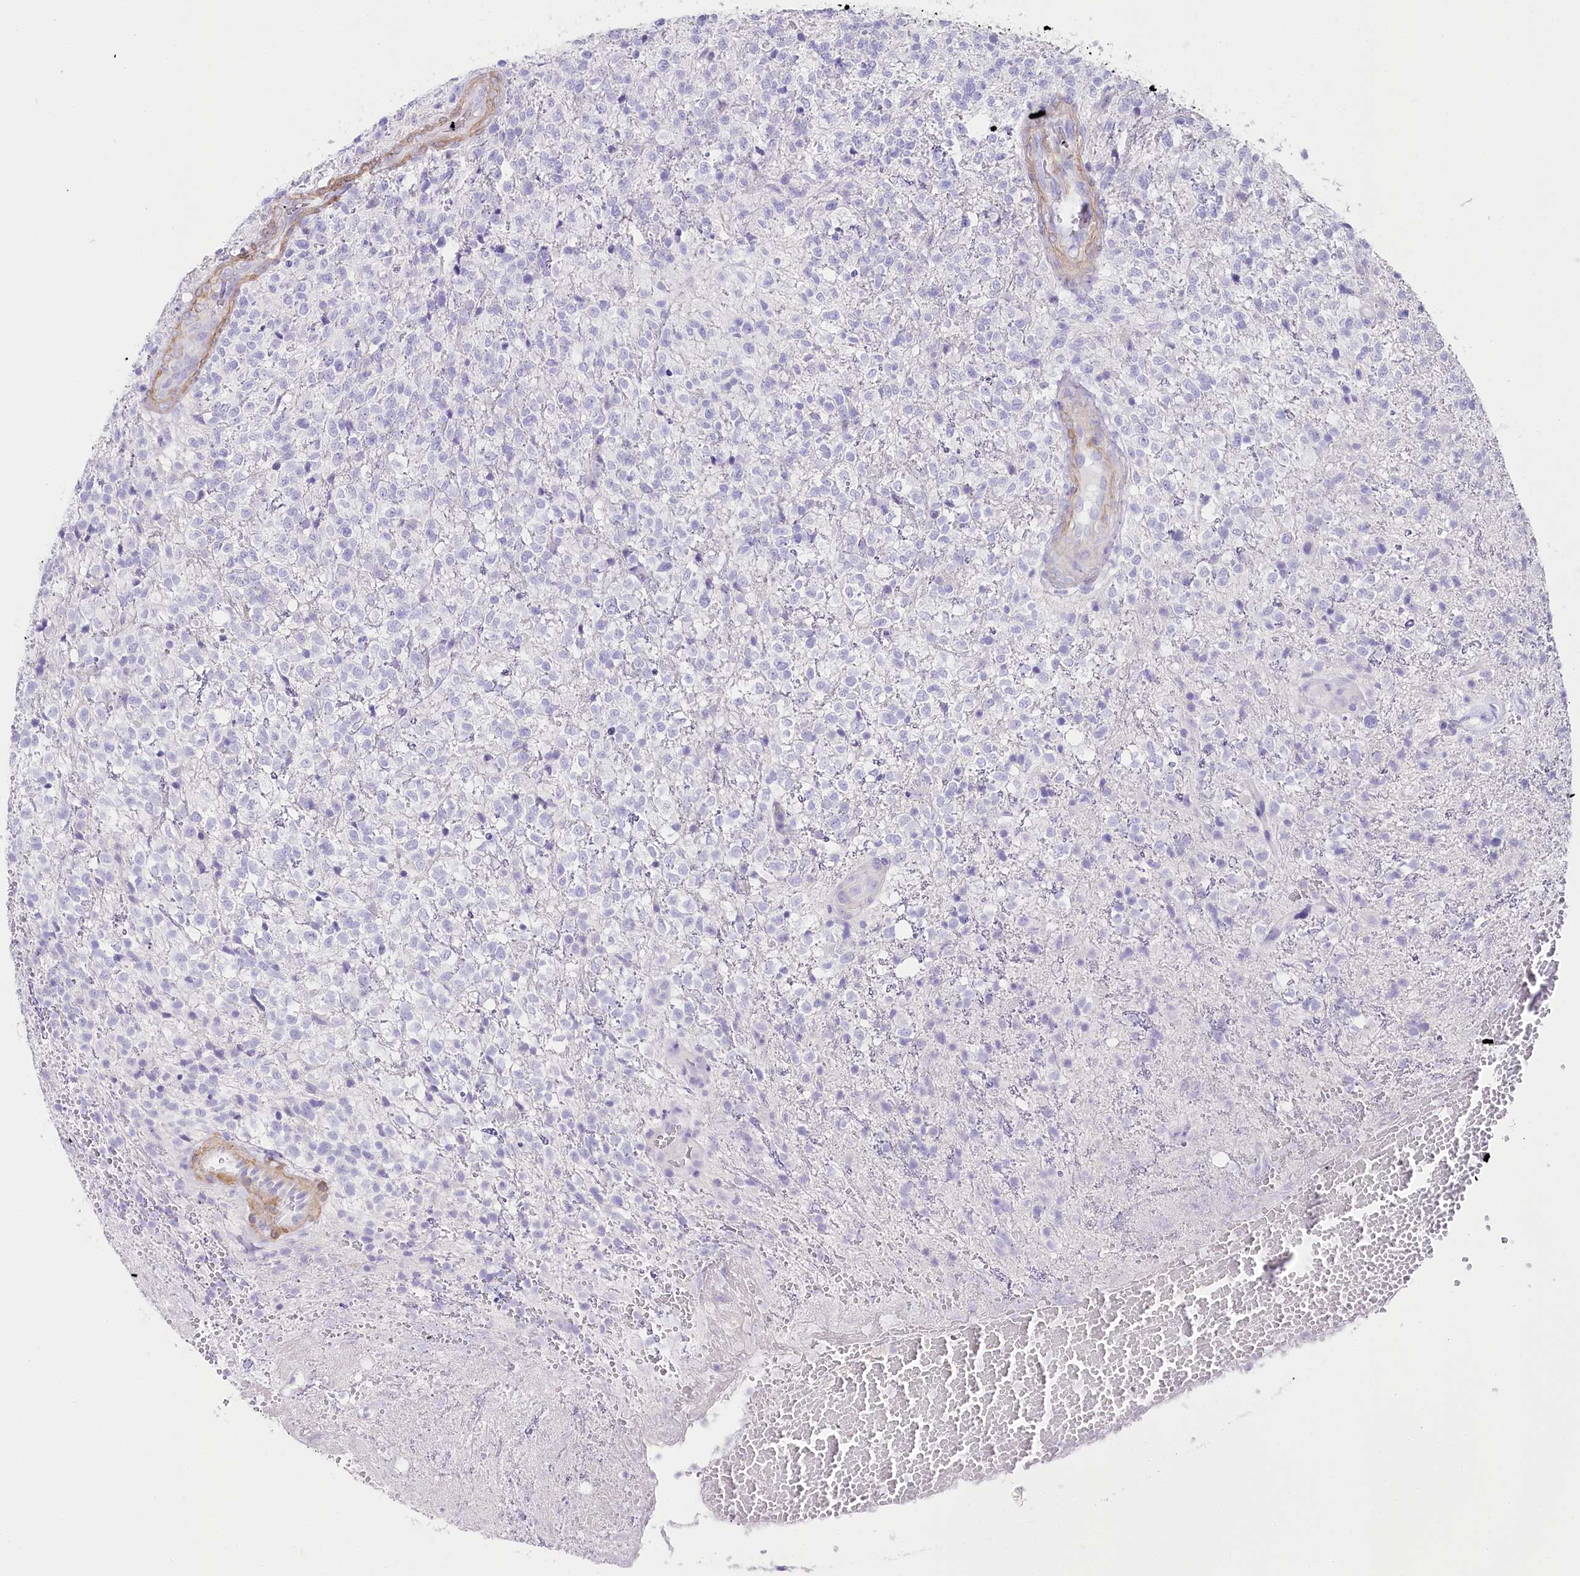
{"staining": {"intensity": "negative", "quantity": "none", "location": "none"}, "tissue": "glioma", "cell_type": "Tumor cells", "image_type": "cancer", "snomed": [{"axis": "morphology", "description": "Glioma, malignant, High grade"}, {"axis": "topography", "description": "Brain"}], "caption": "An image of malignant high-grade glioma stained for a protein exhibits no brown staining in tumor cells.", "gene": "CSN3", "patient": {"sex": "male", "age": 56}}